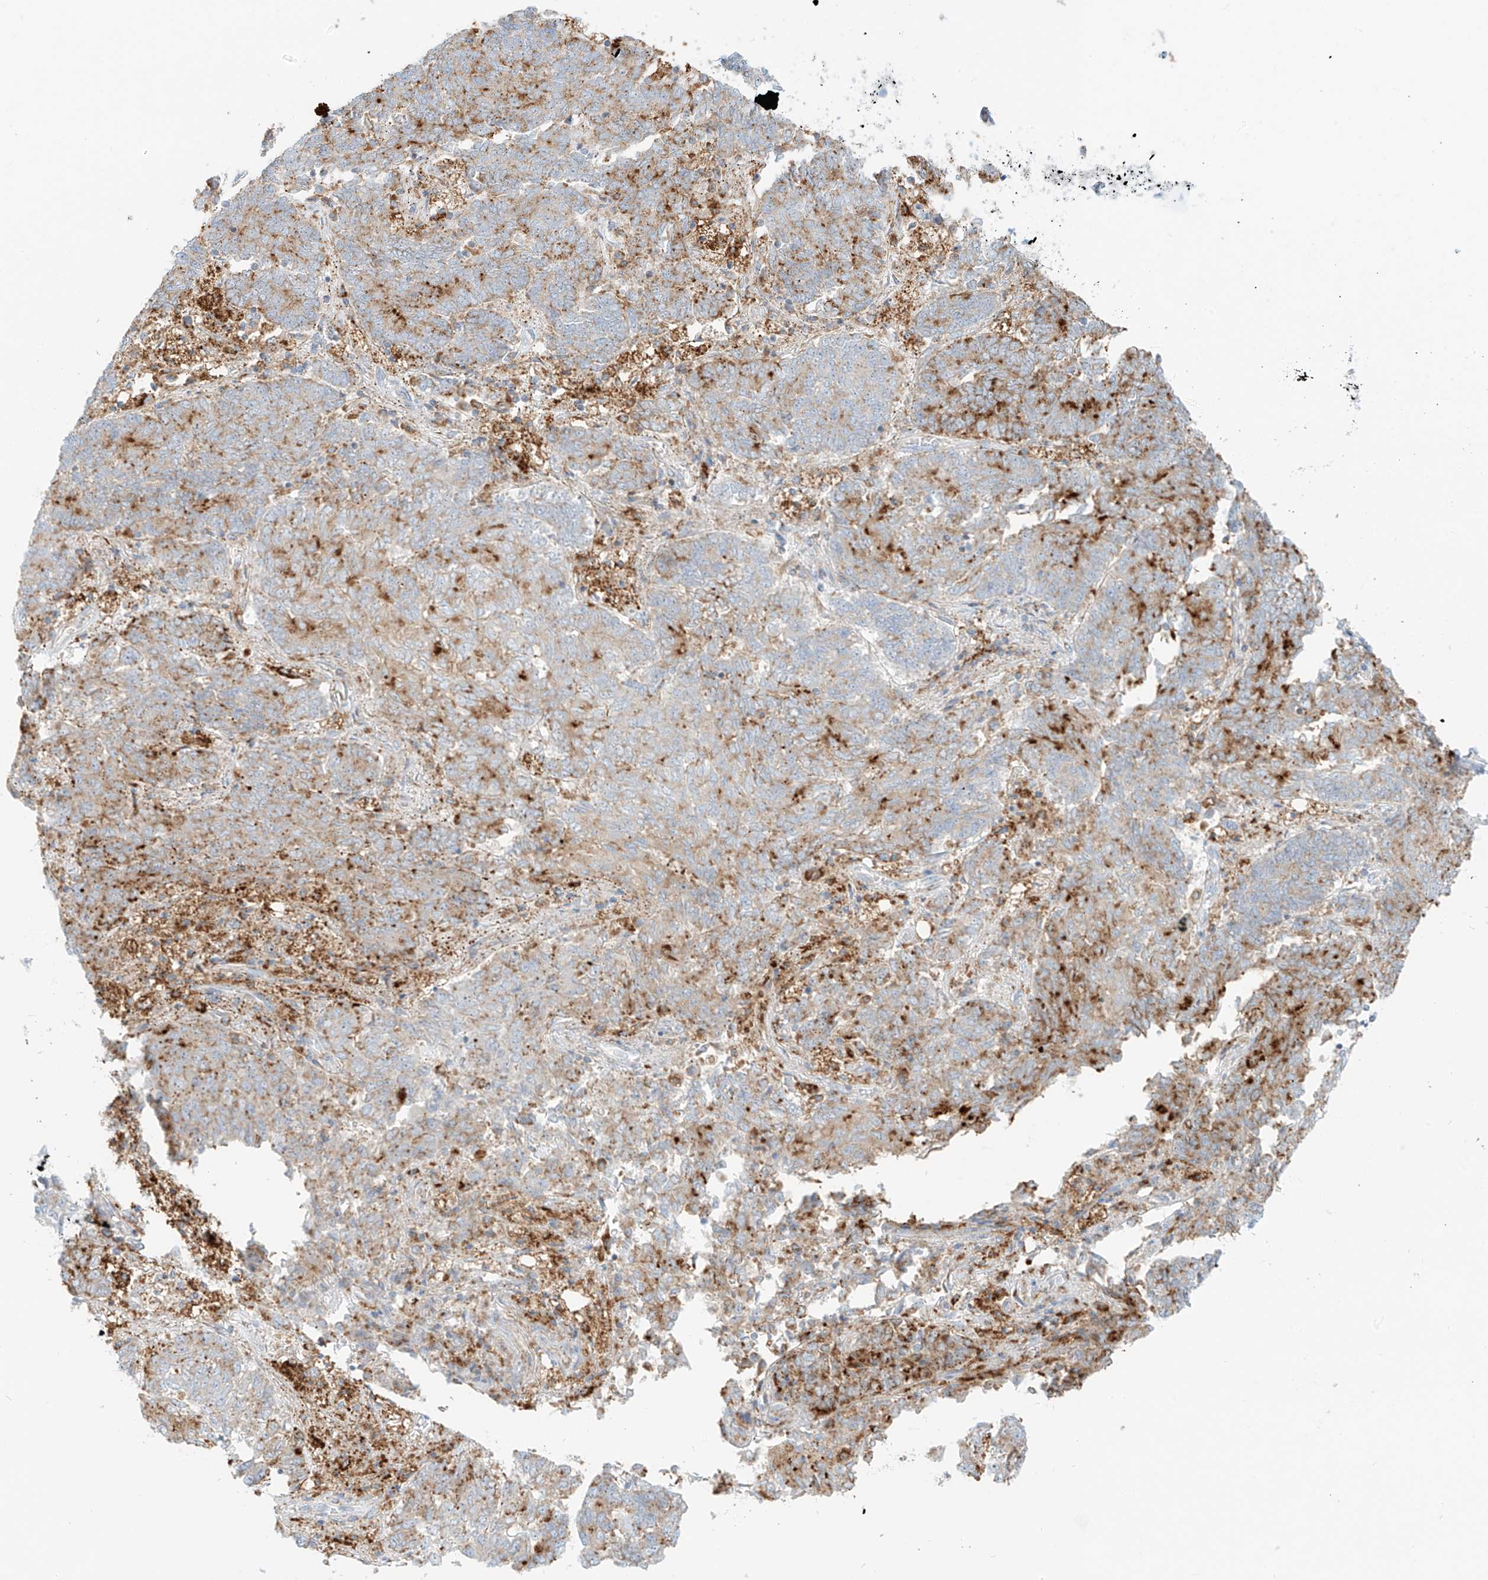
{"staining": {"intensity": "moderate", "quantity": "<25%", "location": "cytoplasmic/membranous"}, "tissue": "endometrial cancer", "cell_type": "Tumor cells", "image_type": "cancer", "snomed": [{"axis": "morphology", "description": "Adenocarcinoma, NOS"}, {"axis": "topography", "description": "Endometrium"}], "caption": "Immunohistochemistry (DAB) staining of human adenocarcinoma (endometrial) exhibits moderate cytoplasmic/membranous protein positivity in about <25% of tumor cells.", "gene": "SLC35F6", "patient": {"sex": "female", "age": 80}}